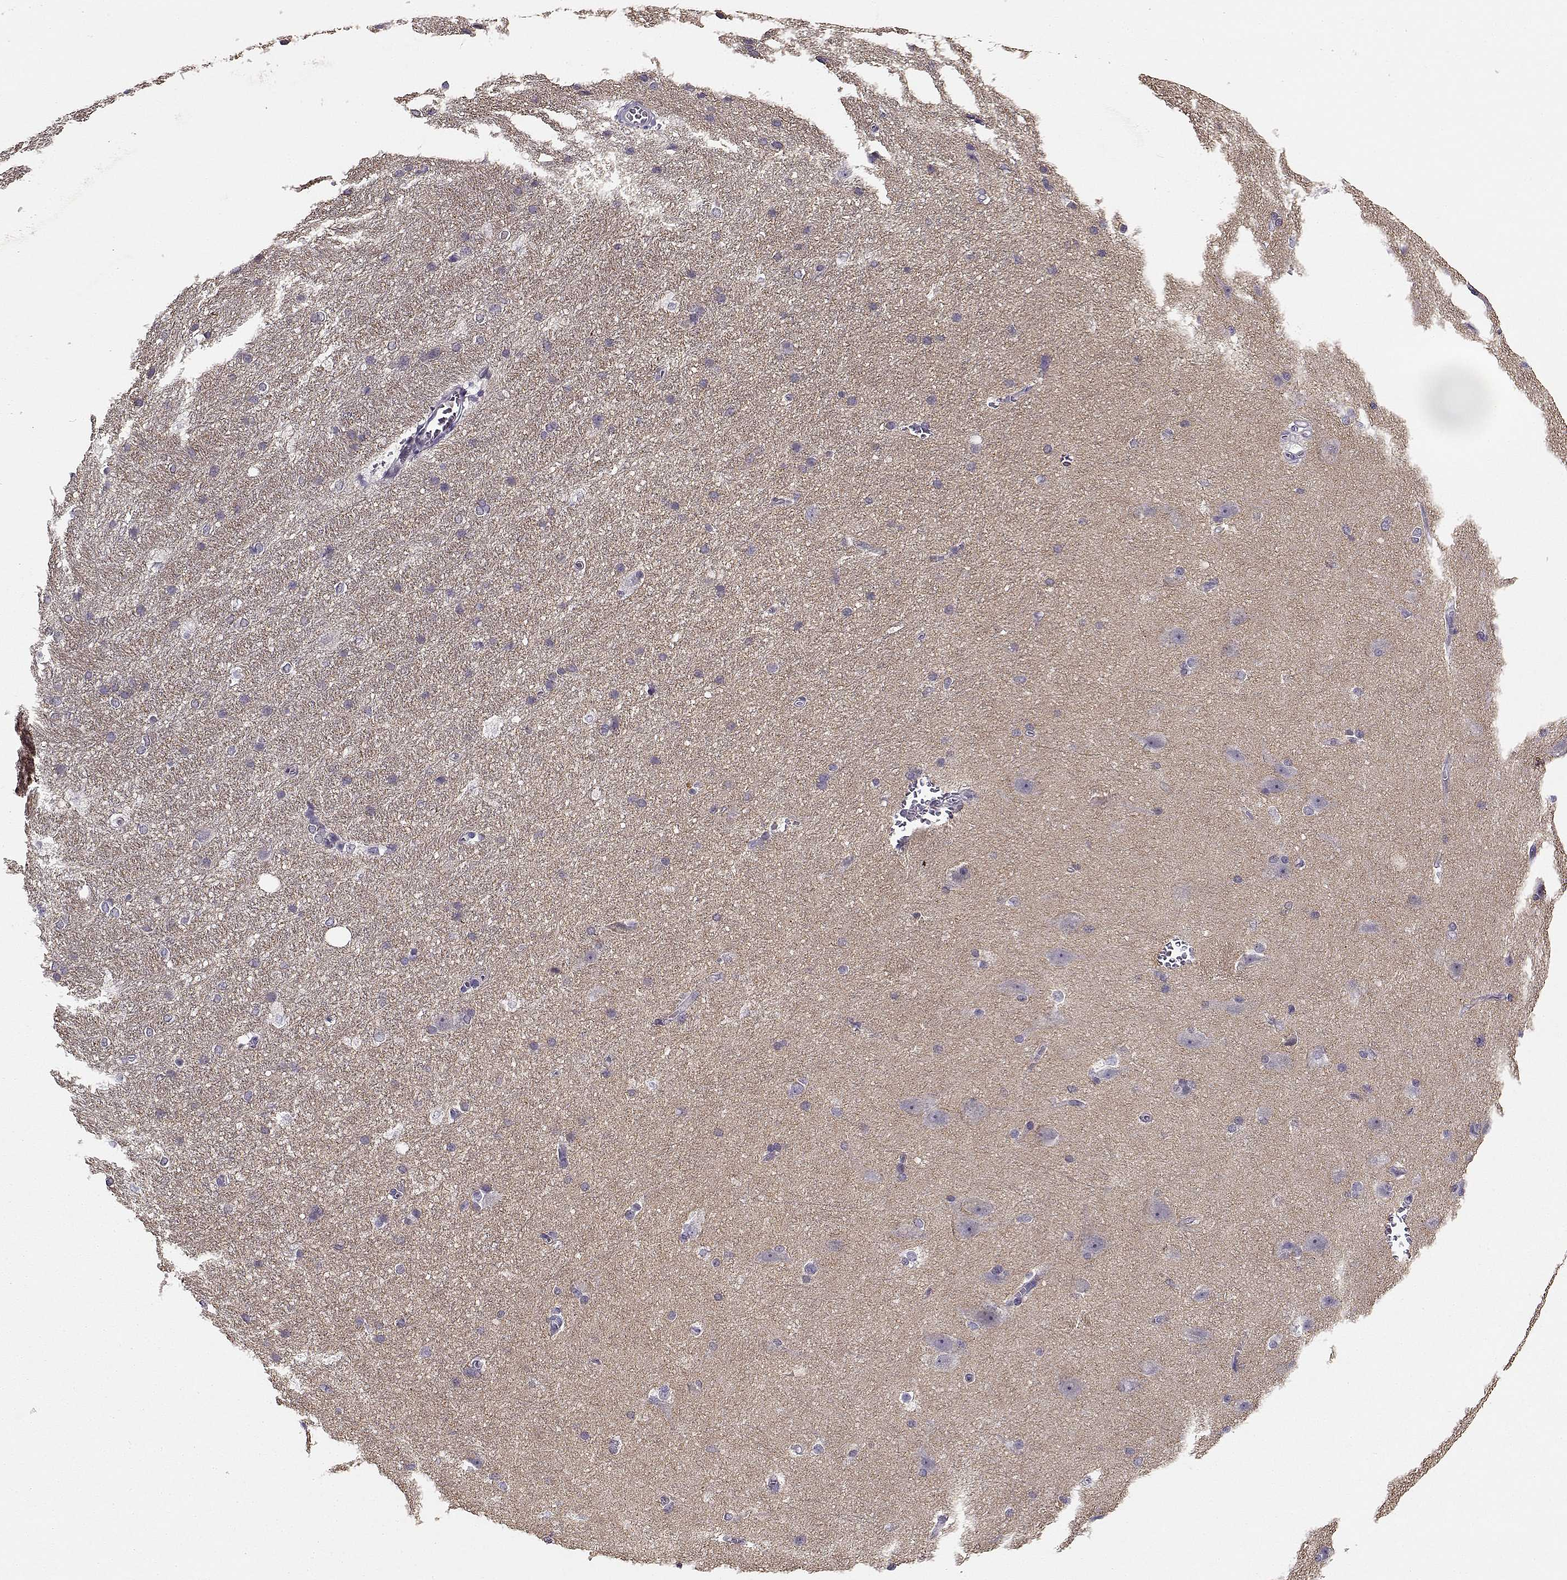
{"staining": {"intensity": "negative", "quantity": "none", "location": "none"}, "tissue": "hippocampus", "cell_type": "Glial cells", "image_type": "normal", "snomed": [{"axis": "morphology", "description": "Normal tissue, NOS"}, {"axis": "topography", "description": "Cerebral cortex"}, {"axis": "topography", "description": "Hippocampus"}], "caption": "Immunohistochemical staining of benign human hippocampus shows no significant expression in glial cells.", "gene": "TMEM145", "patient": {"sex": "female", "age": 19}}